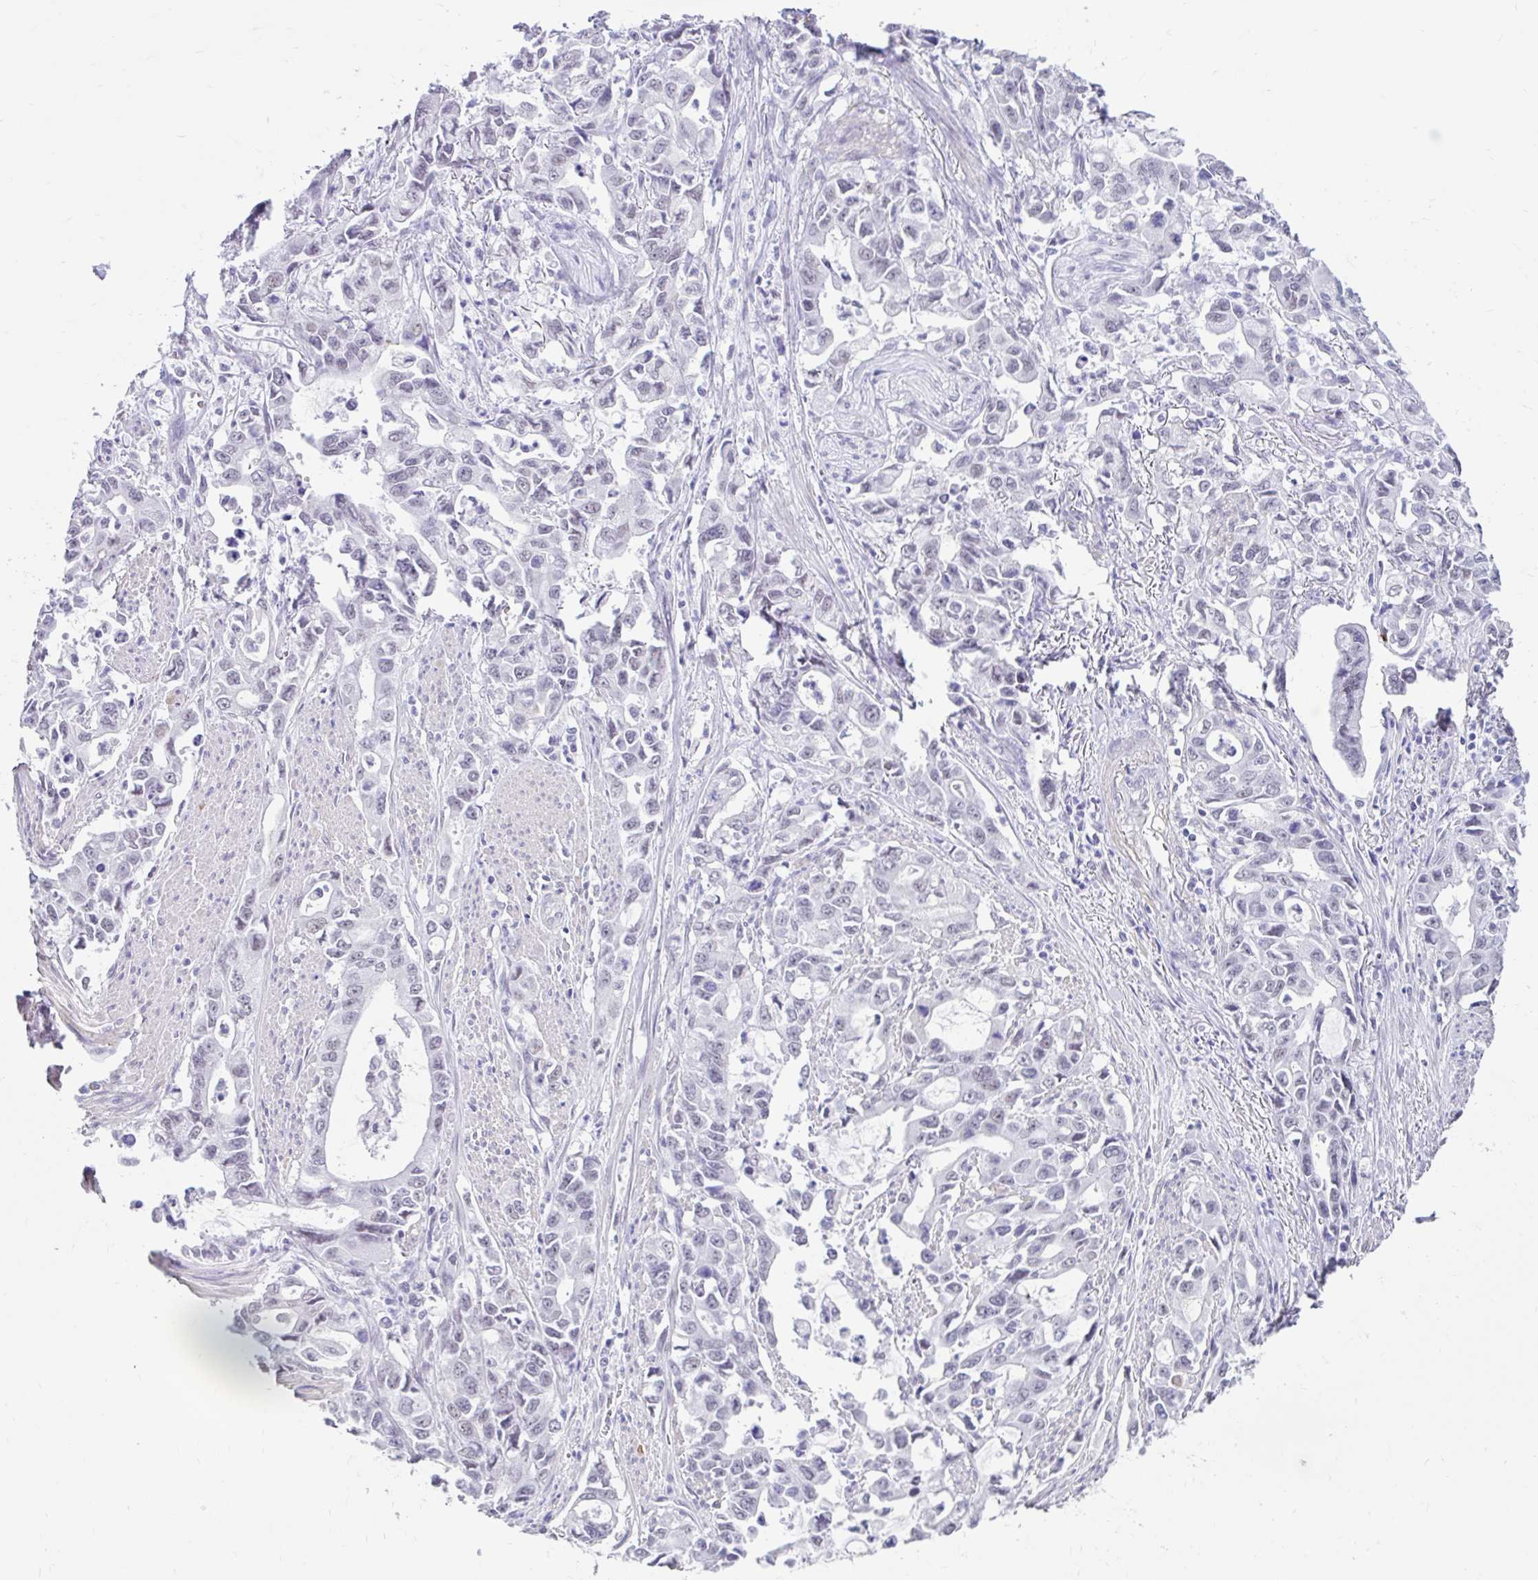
{"staining": {"intensity": "weak", "quantity": "<25%", "location": "nuclear"}, "tissue": "stomach cancer", "cell_type": "Tumor cells", "image_type": "cancer", "snomed": [{"axis": "morphology", "description": "Adenocarcinoma, NOS"}, {"axis": "topography", "description": "Stomach, upper"}], "caption": "Tumor cells show no significant staining in adenocarcinoma (stomach). Brightfield microscopy of IHC stained with DAB (brown) and hematoxylin (blue), captured at high magnification.", "gene": "DCAF17", "patient": {"sex": "male", "age": 85}}